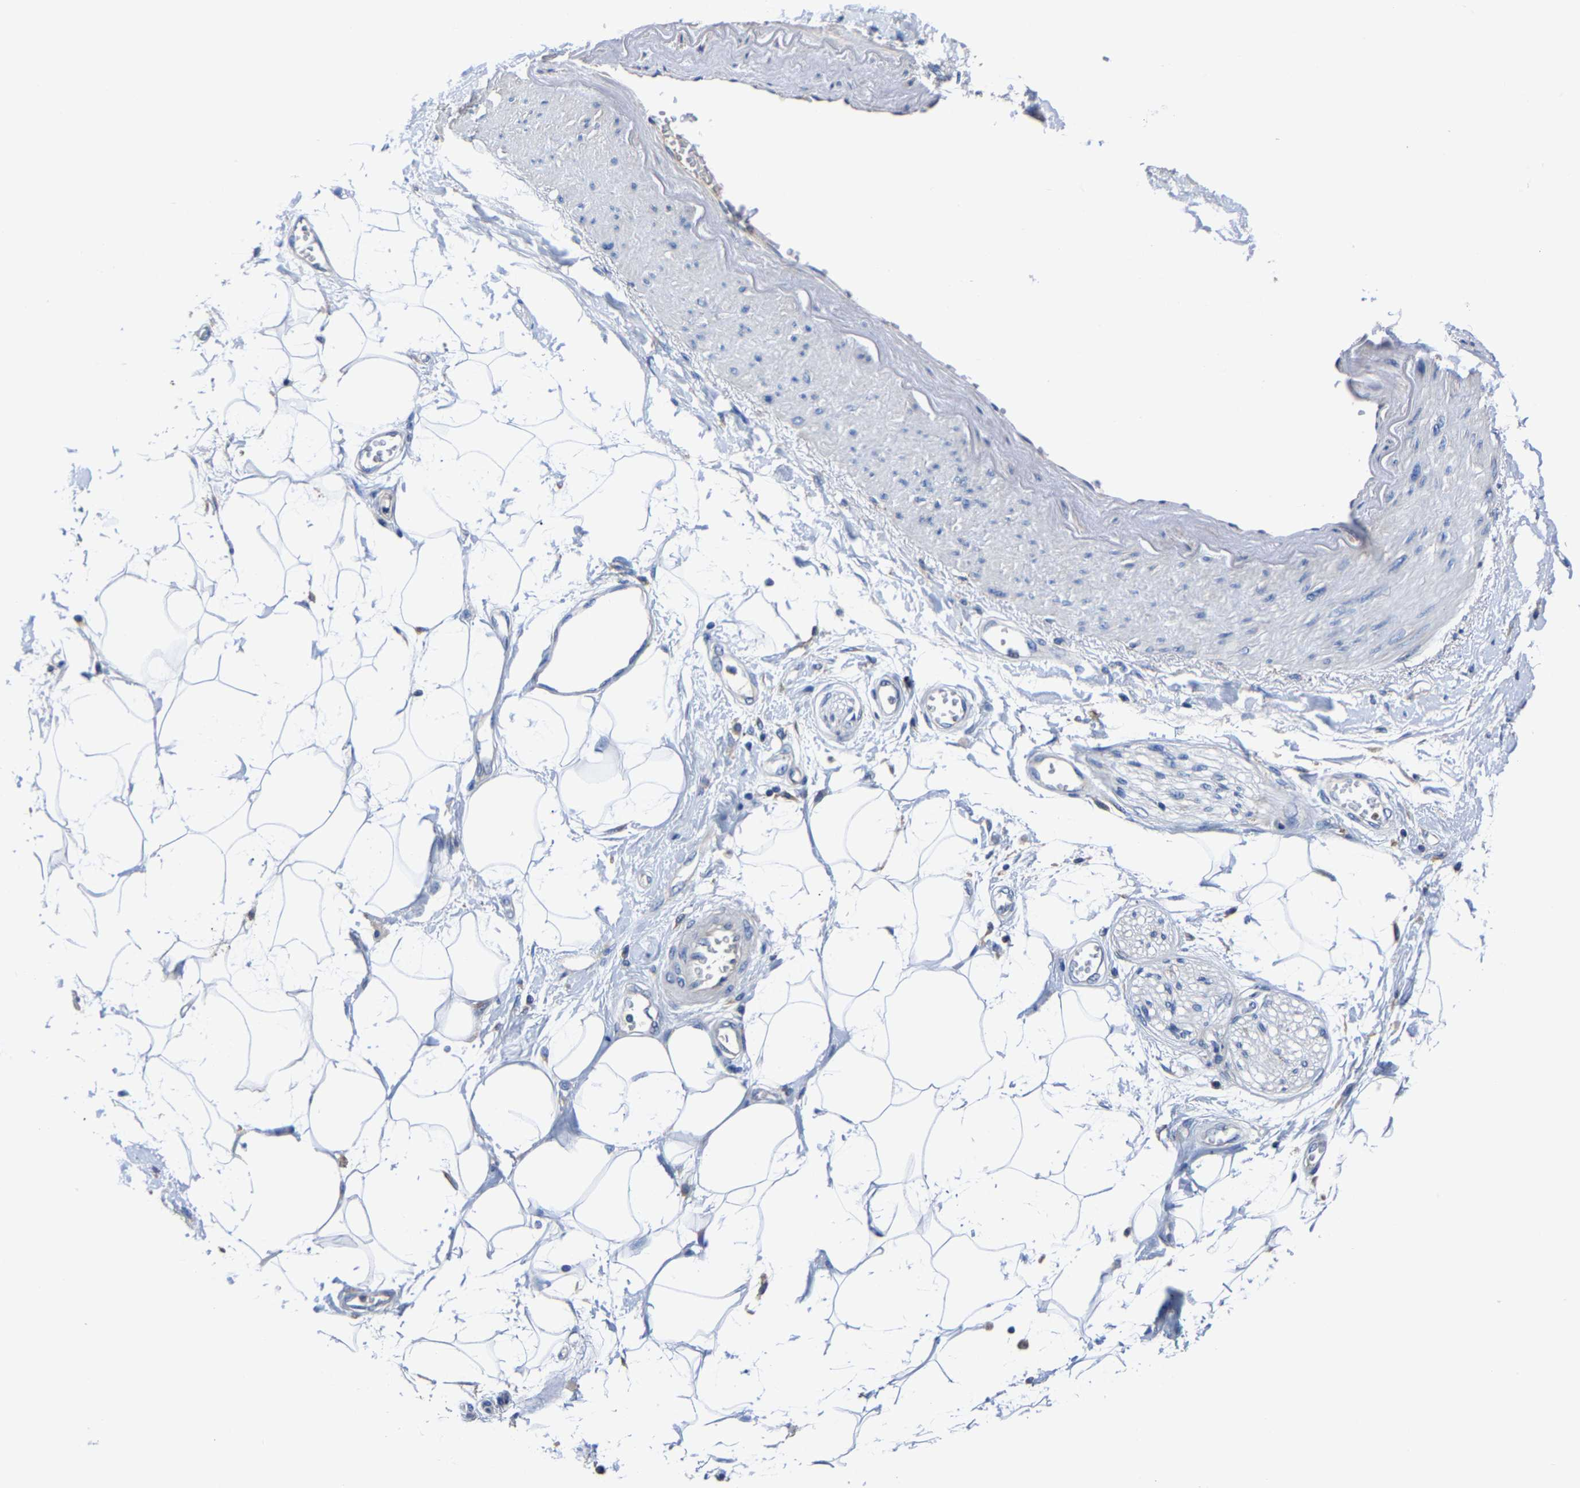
{"staining": {"intensity": "weak", "quantity": ">75%", "location": "cytoplasmic/membranous"}, "tissue": "adipose tissue", "cell_type": "Adipocytes", "image_type": "normal", "snomed": [{"axis": "morphology", "description": "Normal tissue, NOS"}, {"axis": "morphology", "description": "Adenocarcinoma, NOS"}, {"axis": "topography", "description": "Duodenum"}, {"axis": "topography", "description": "Peripheral nerve tissue"}], "caption": "A high-resolution histopathology image shows immunohistochemistry staining of unremarkable adipose tissue, which reveals weak cytoplasmic/membranous staining in about >75% of adipocytes.", "gene": "SRPK2", "patient": {"sex": "female", "age": 60}}